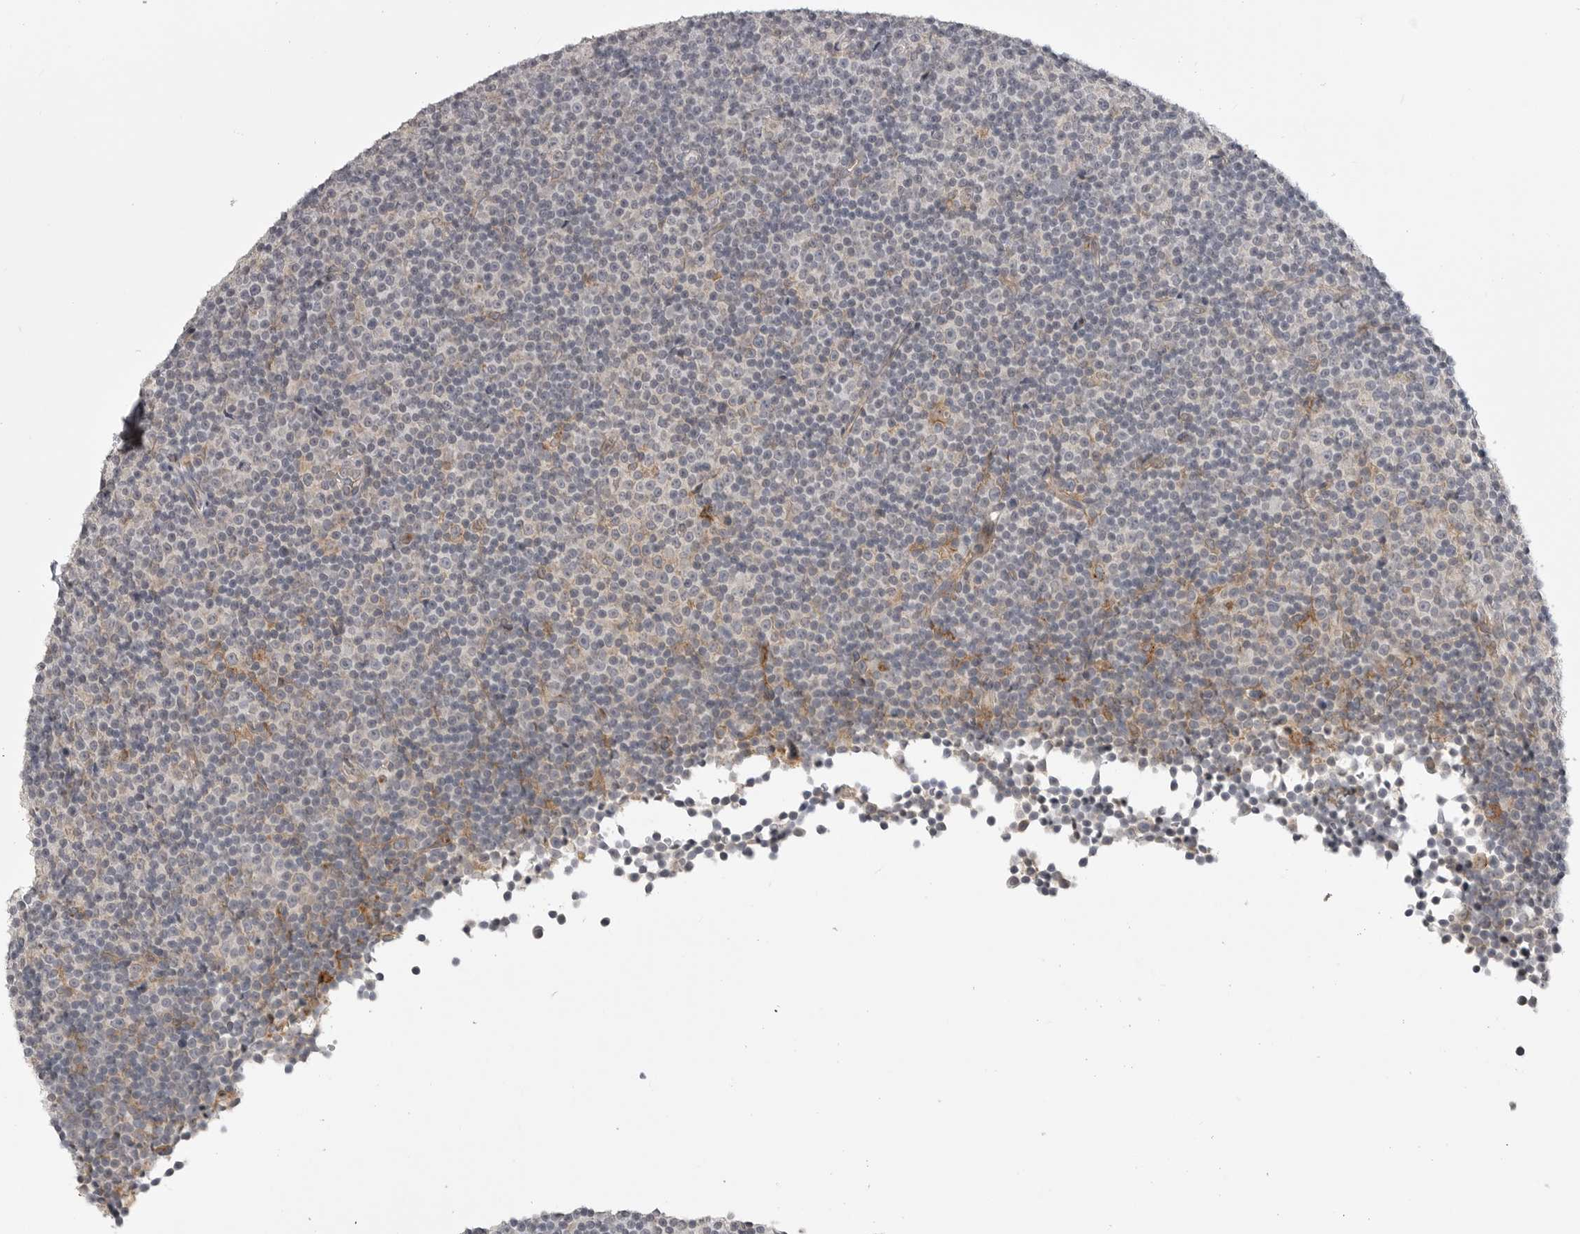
{"staining": {"intensity": "negative", "quantity": "none", "location": "none"}, "tissue": "lymphoma", "cell_type": "Tumor cells", "image_type": "cancer", "snomed": [{"axis": "morphology", "description": "Malignant lymphoma, non-Hodgkin's type, Low grade"}, {"axis": "topography", "description": "Lymph node"}], "caption": "The image reveals no significant staining in tumor cells of lymphoma.", "gene": "IFNGR1", "patient": {"sex": "female", "age": 67}}